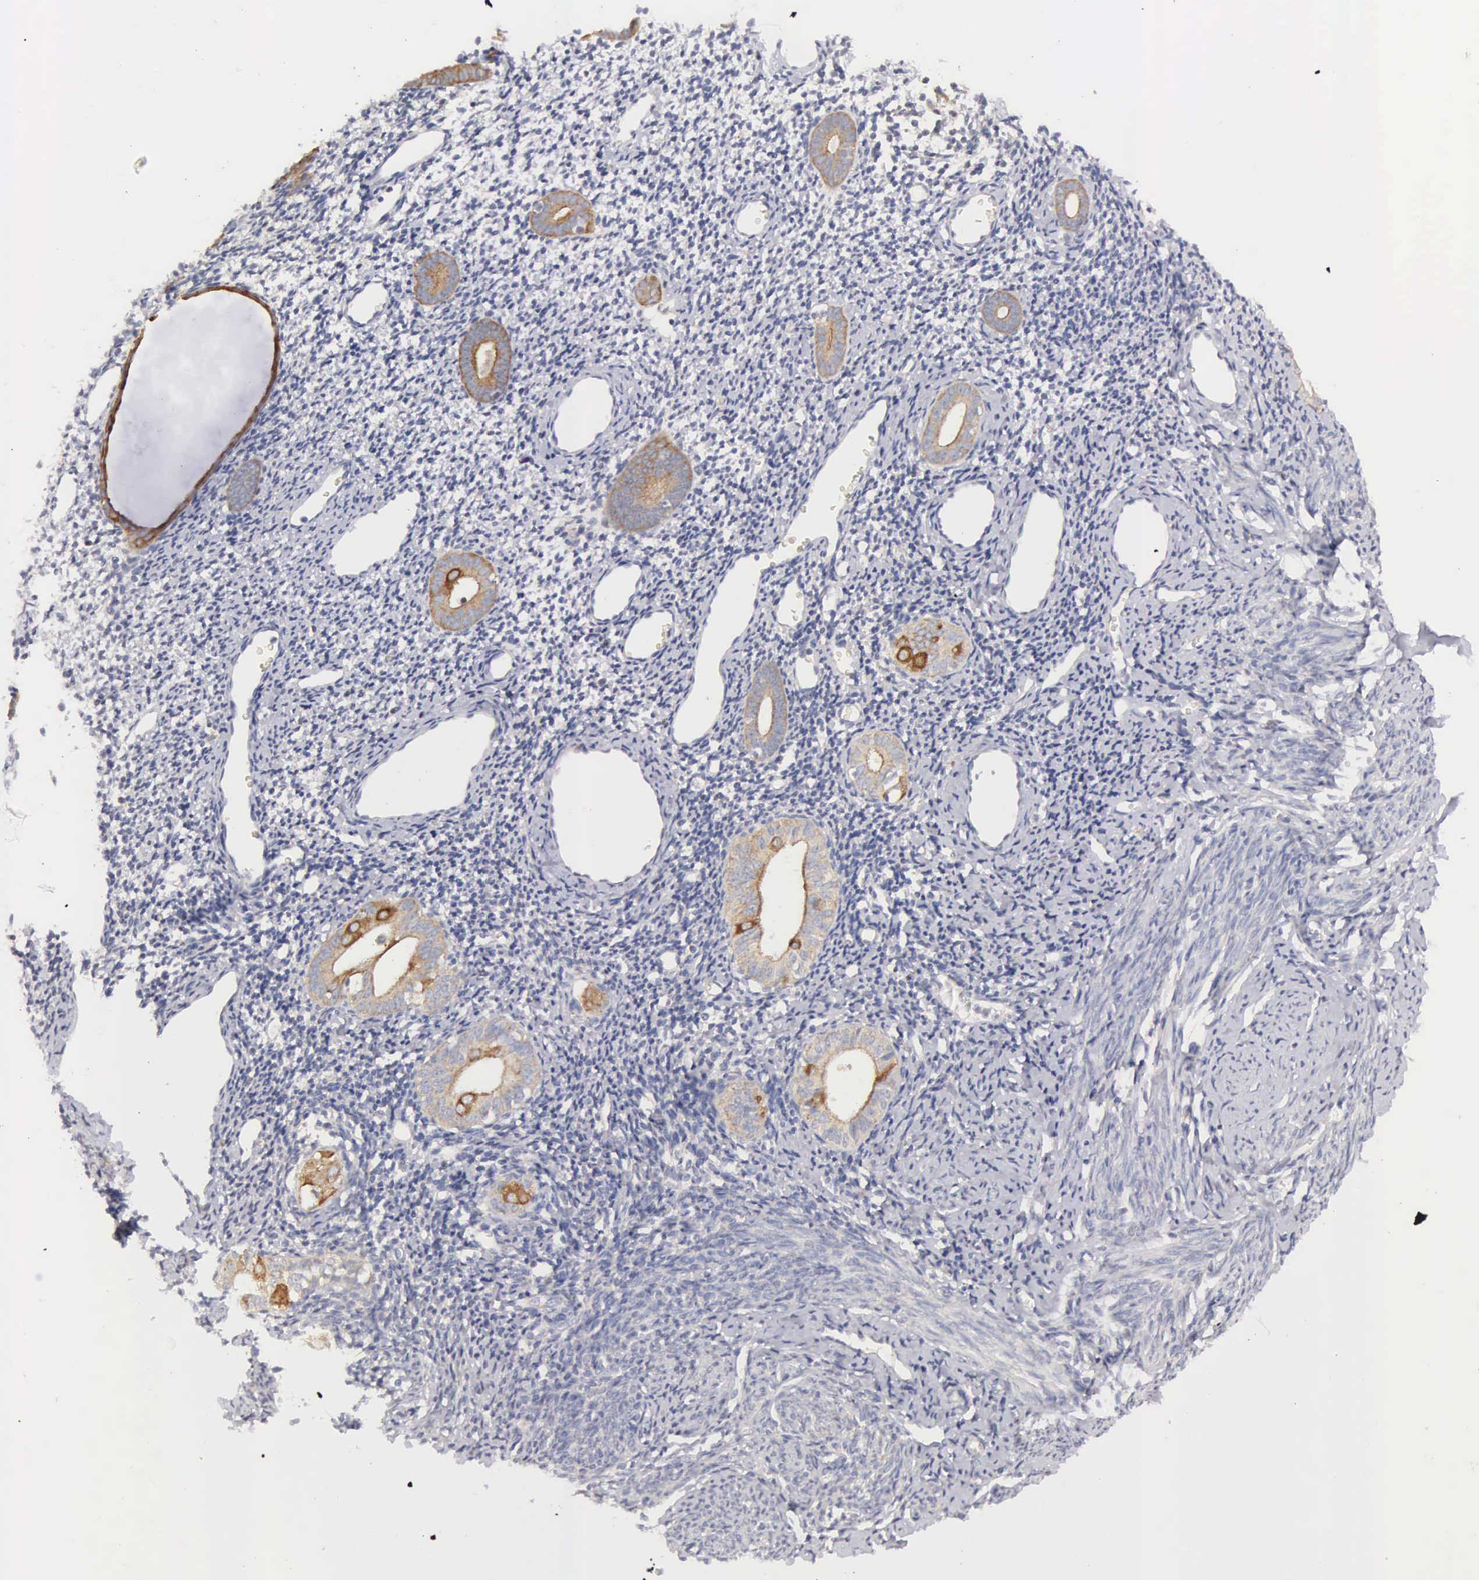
{"staining": {"intensity": "negative", "quantity": "none", "location": "none"}, "tissue": "endometrium", "cell_type": "Cells in endometrial stroma", "image_type": "normal", "snomed": [{"axis": "morphology", "description": "Normal tissue, NOS"}, {"axis": "morphology", "description": "Neoplasm, benign, NOS"}, {"axis": "topography", "description": "Uterus"}], "caption": "Cells in endometrial stroma show no significant protein staining in benign endometrium. (DAB (3,3'-diaminobenzidine) IHC with hematoxylin counter stain).", "gene": "TXLNG", "patient": {"sex": "female", "age": 55}}